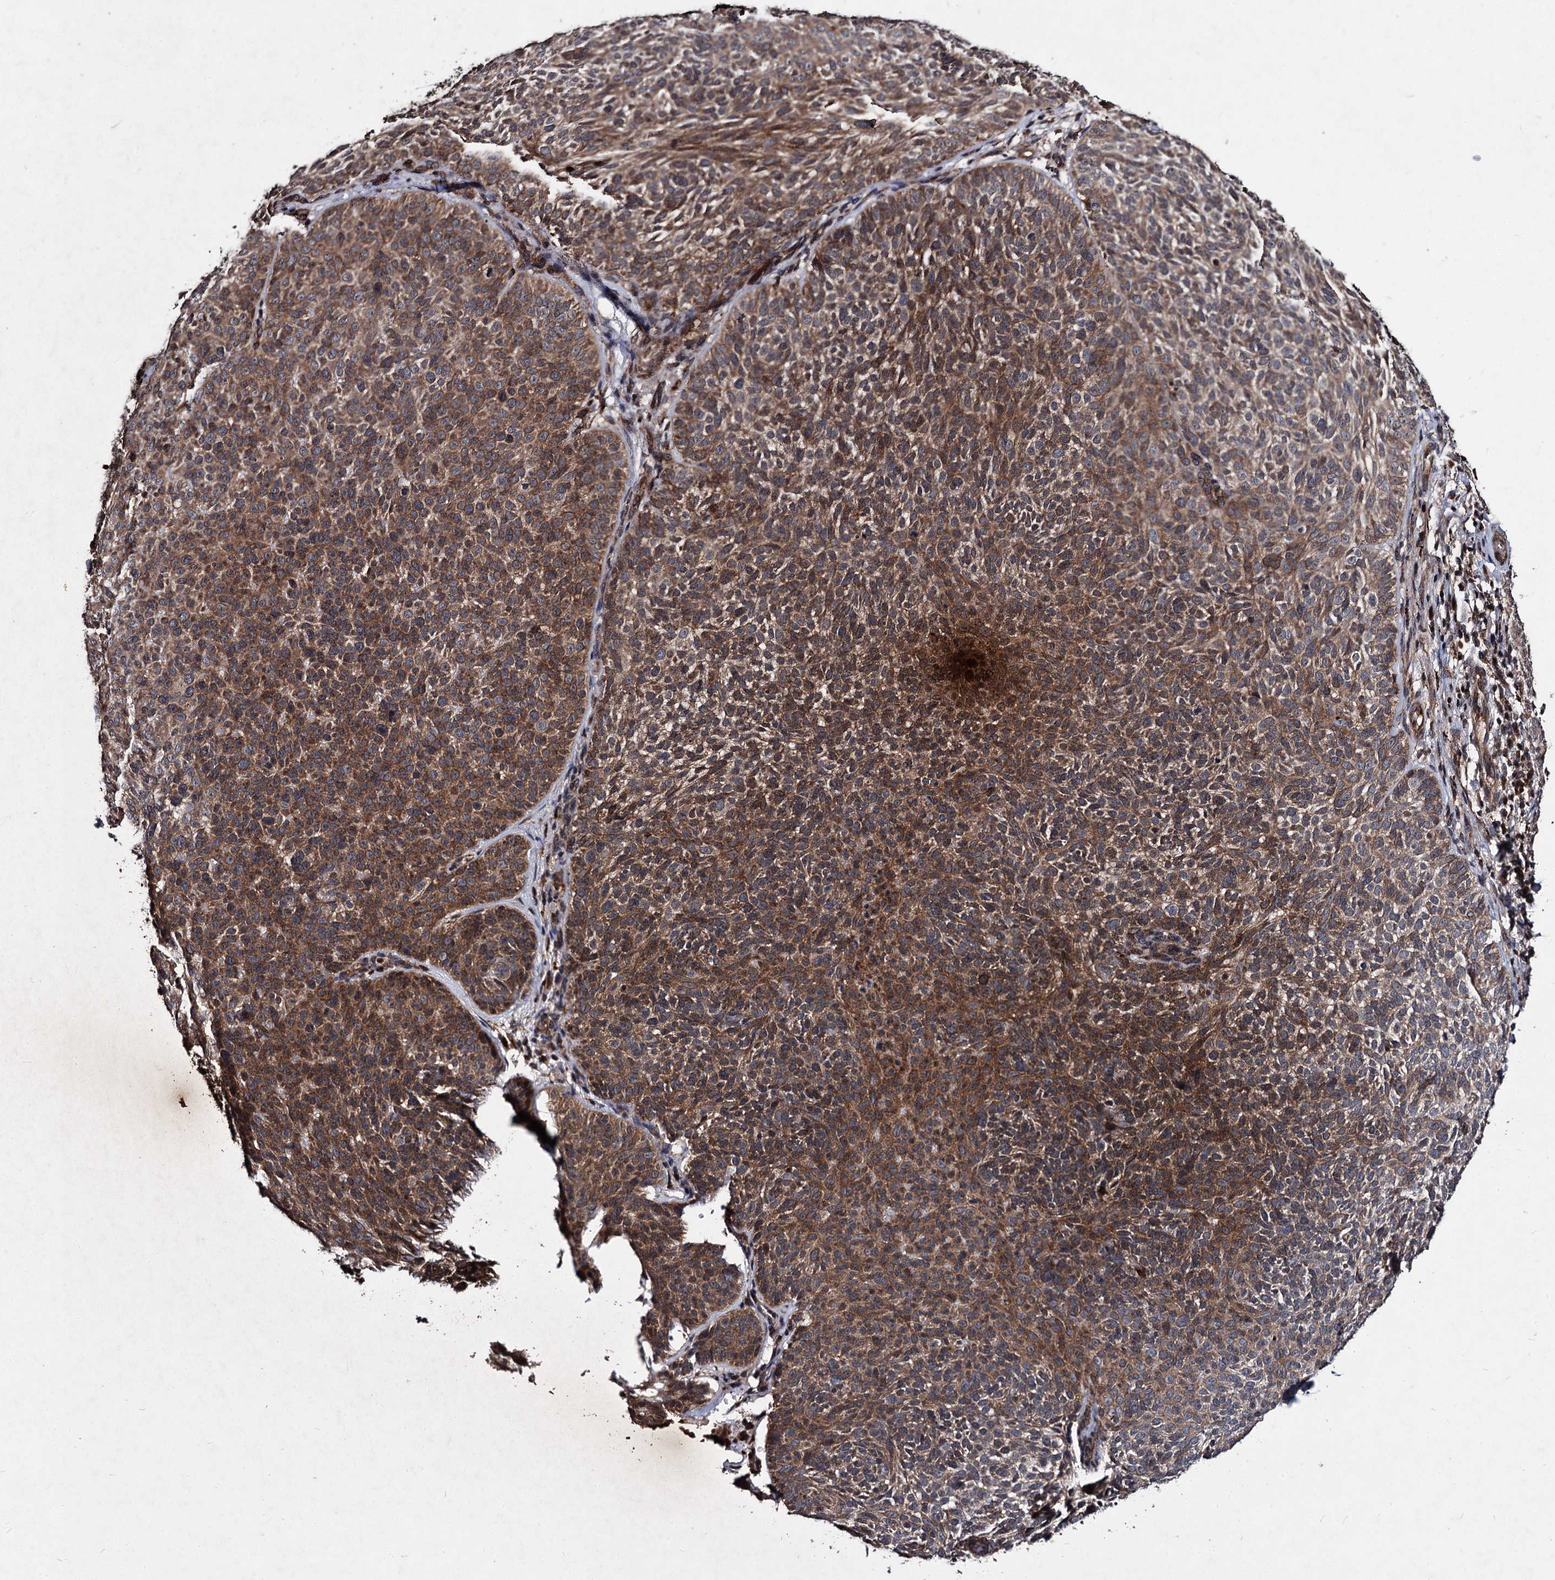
{"staining": {"intensity": "moderate", "quantity": ">75%", "location": "cytoplasmic/membranous"}, "tissue": "skin cancer", "cell_type": "Tumor cells", "image_type": "cancer", "snomed": [{"axis": "morphology", "description": "Basal cell carcinoma"}, {"axis": "topography", "description": "Skin"}], "caption": "High-magnification brightfield microscopy of skin cancer stained with DAB (3,3'-diaminobenzidine) (brown) and counterstained with hematoxylin (blue). tumor cells exhibit moderate cytoplasmic/membranous positivity is seen in about>75% of cells.", "gene": "BCL2L2", "patient": {"sex": "male", "age": 85}}